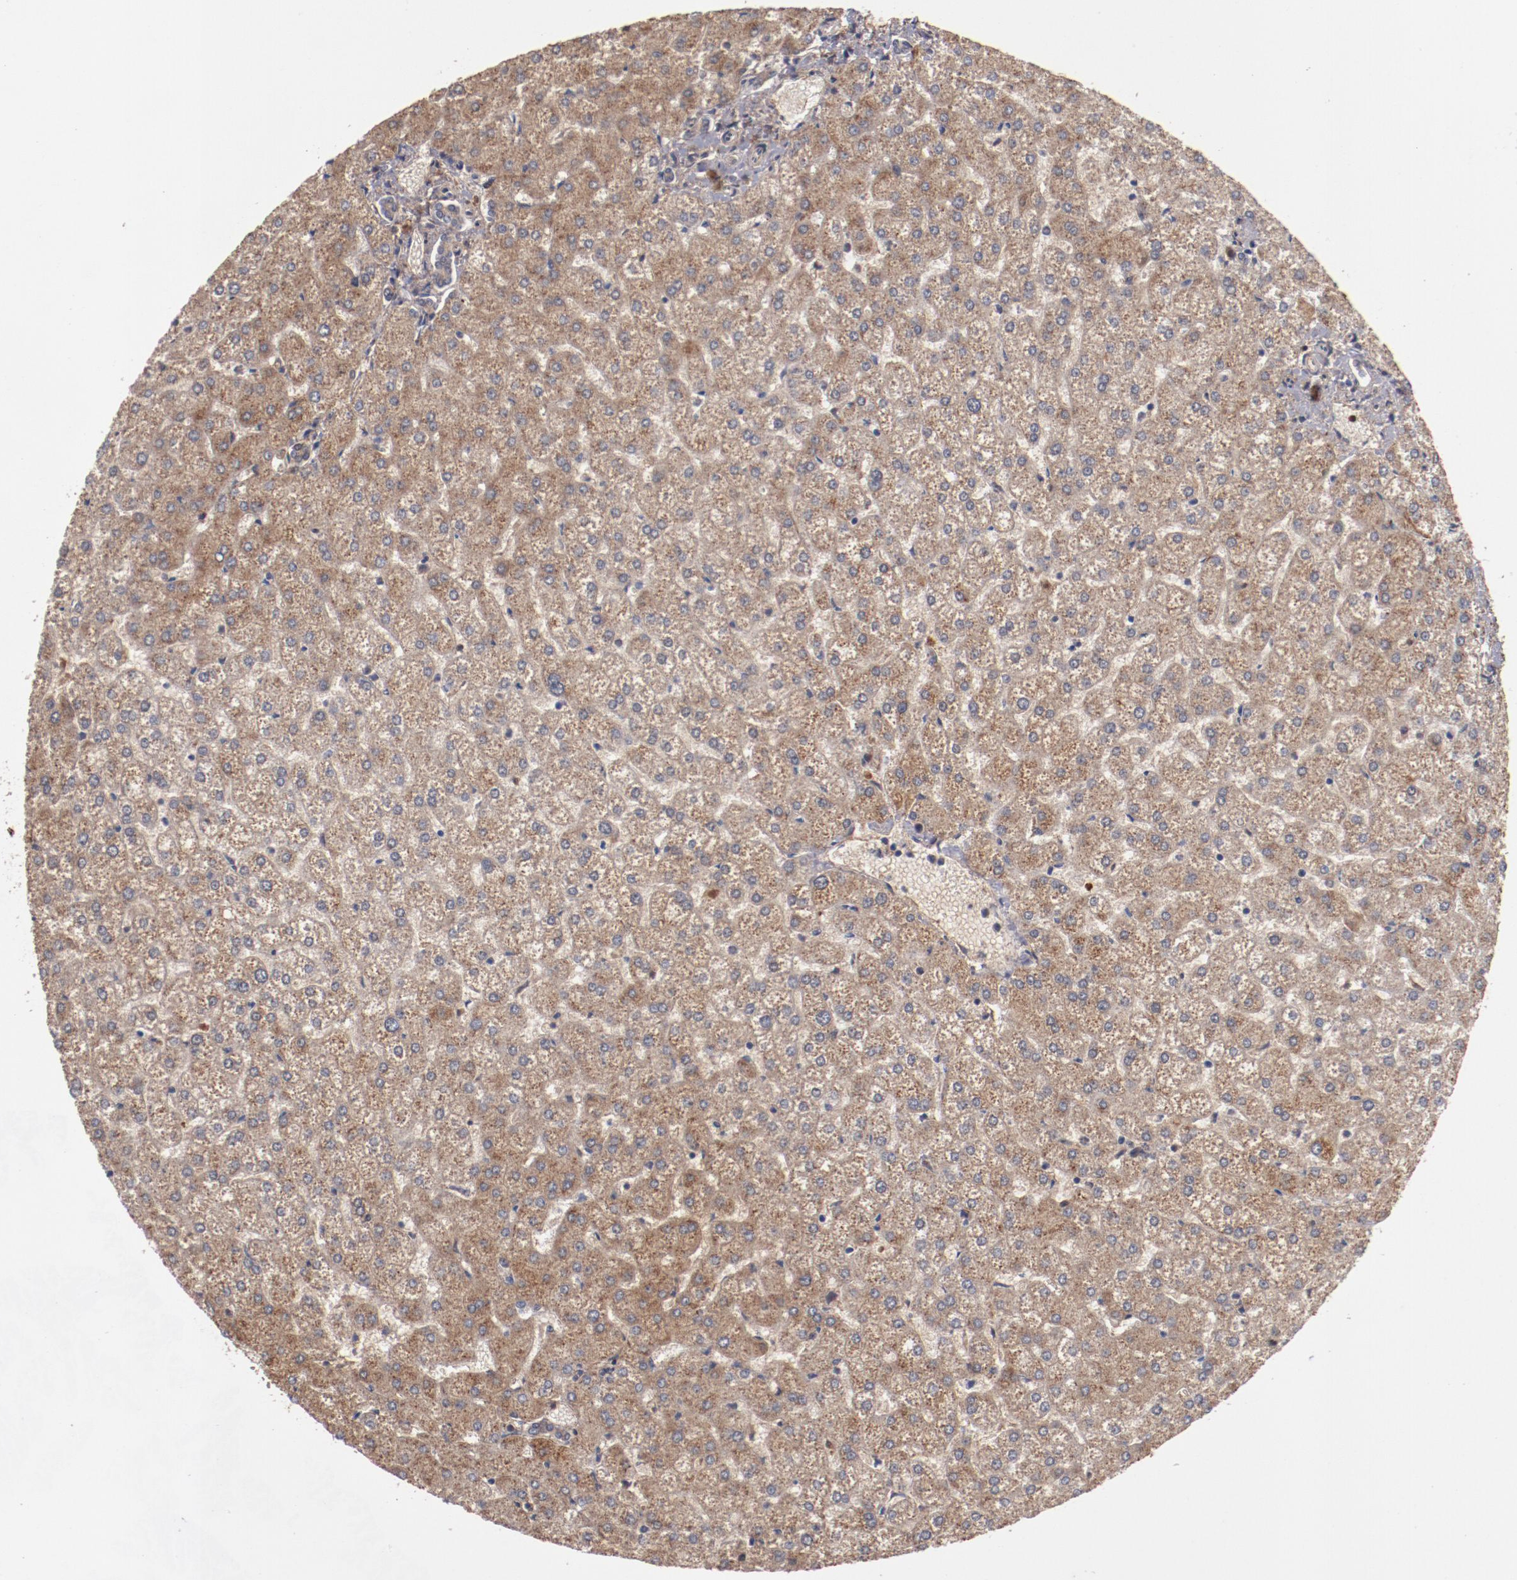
{"staining": {"intensity": "weak", "quantity": ">75%", "location": "cytoplasmic/membranous"}, "tissue": "liver", "cell_type": "Cholangiocytes", "image_type": "normal", "snomed": [{"axis": "morphology", "description": "Normal tissue, NOS"}, {"axis": "topography", "description": "Liver"}], "caption": "Liver stained with DAB immunohistochemistry shows low levels of weak cytoplasmic/membranous staining in about >75% of cholangiocytes. The protein of interest is stained brown, and the nuclei are stained in blue (DAB (3,3'-diaminobenzidine) IHC with brightfield microscopy, high magnification).", "gene": "DIPK2B", "patient": {"sex": "female", "age": 32}}